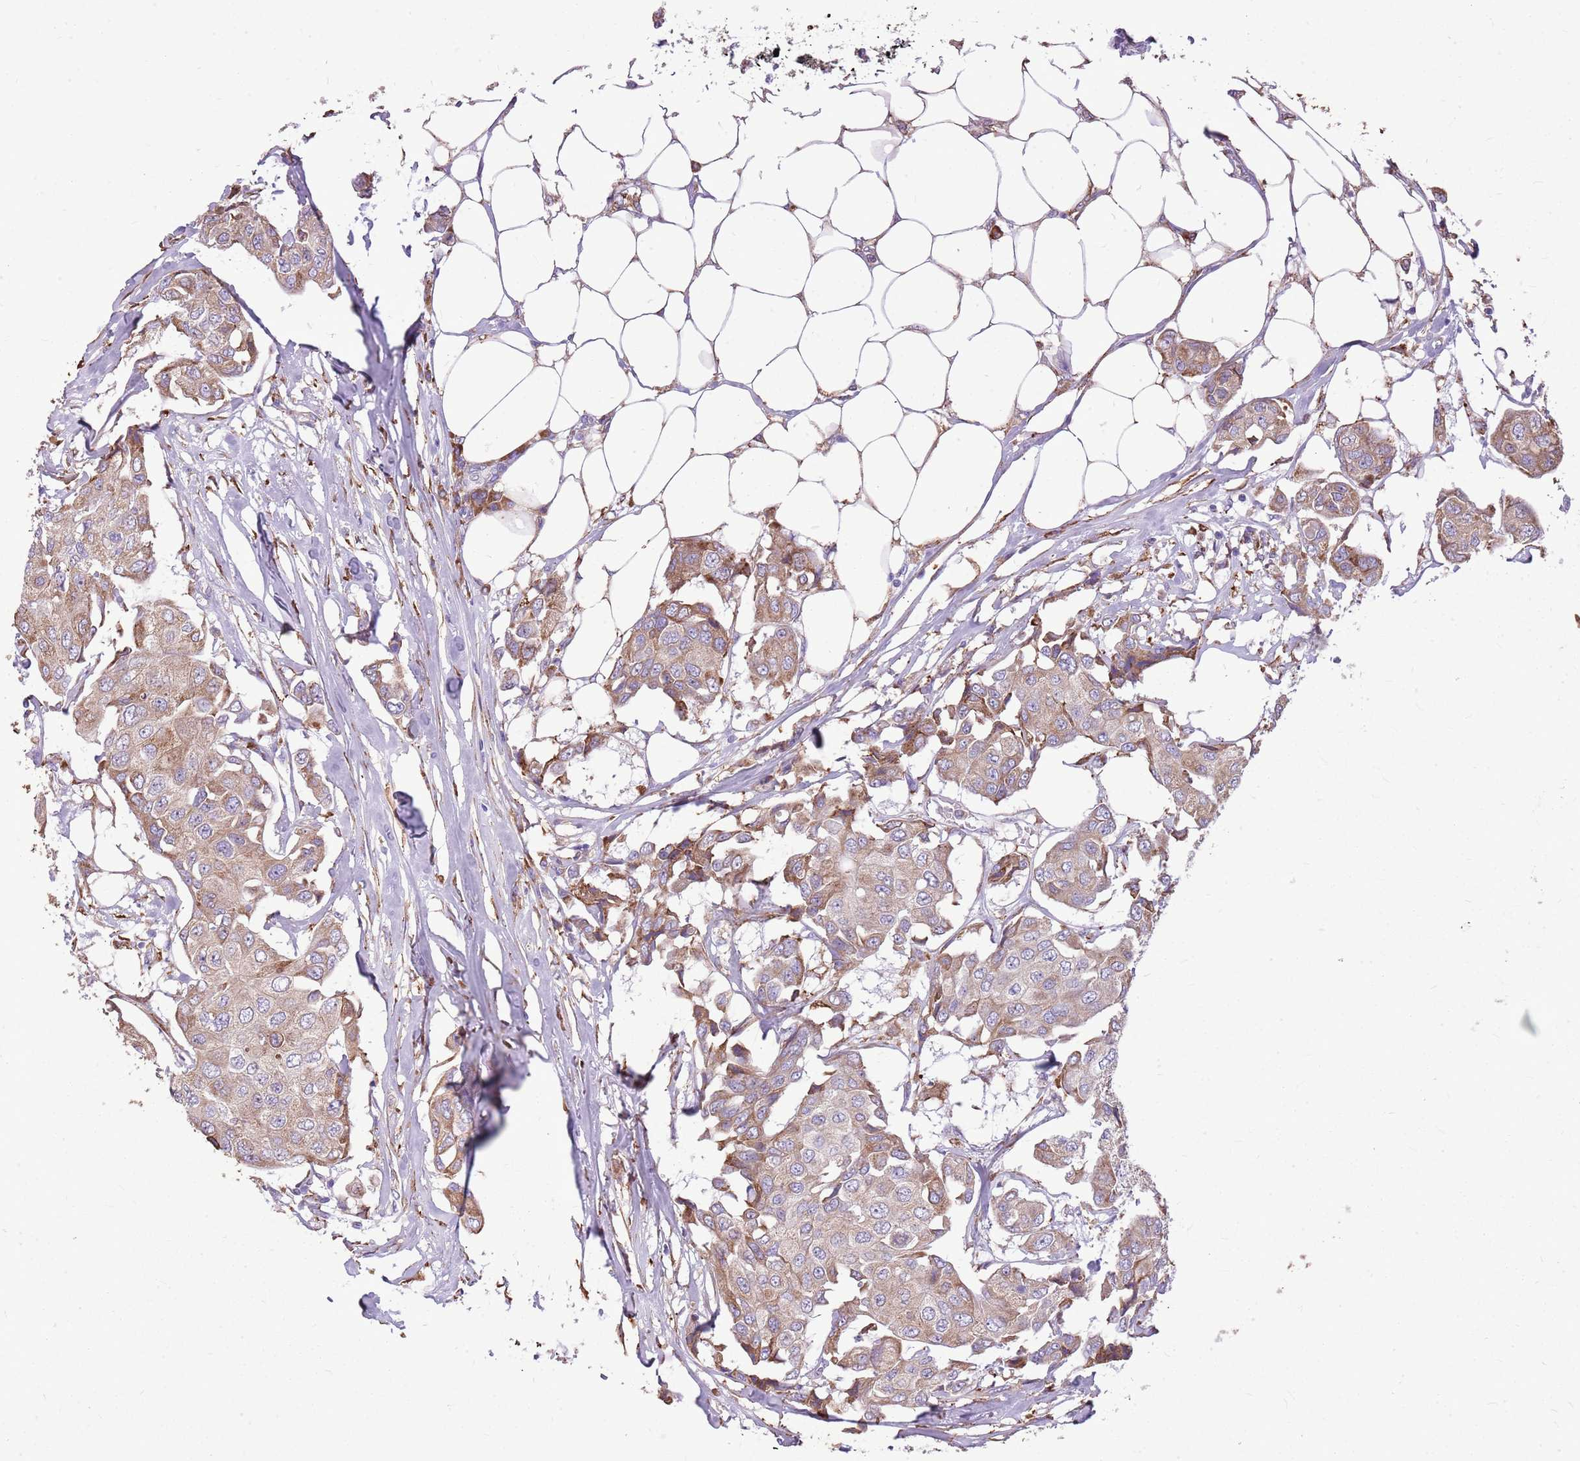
{"staining": {"intensity": "weak", "quantity": ">75%", "location": "cytoplasmic/membranous"}, "tissue": "breast cancer", "cell_type": "Tumor cells", "image_type": "cancer", "snomed": [{"axis": "morphology", "description": "Duct carcinoma"}, {"axis": "topography", "description": "Breast"}, {"axis": "topography", "description": "Lymph node"}], "caption": "Brown immunohistochemical staining in human intraductal carcinoma (breast) demonstrates weak cytoplasmic/membranous positivity in approximately >75% of tumor cells.", "gene": "KCTD19", "patient": {"sex": "female", "age": 80}}